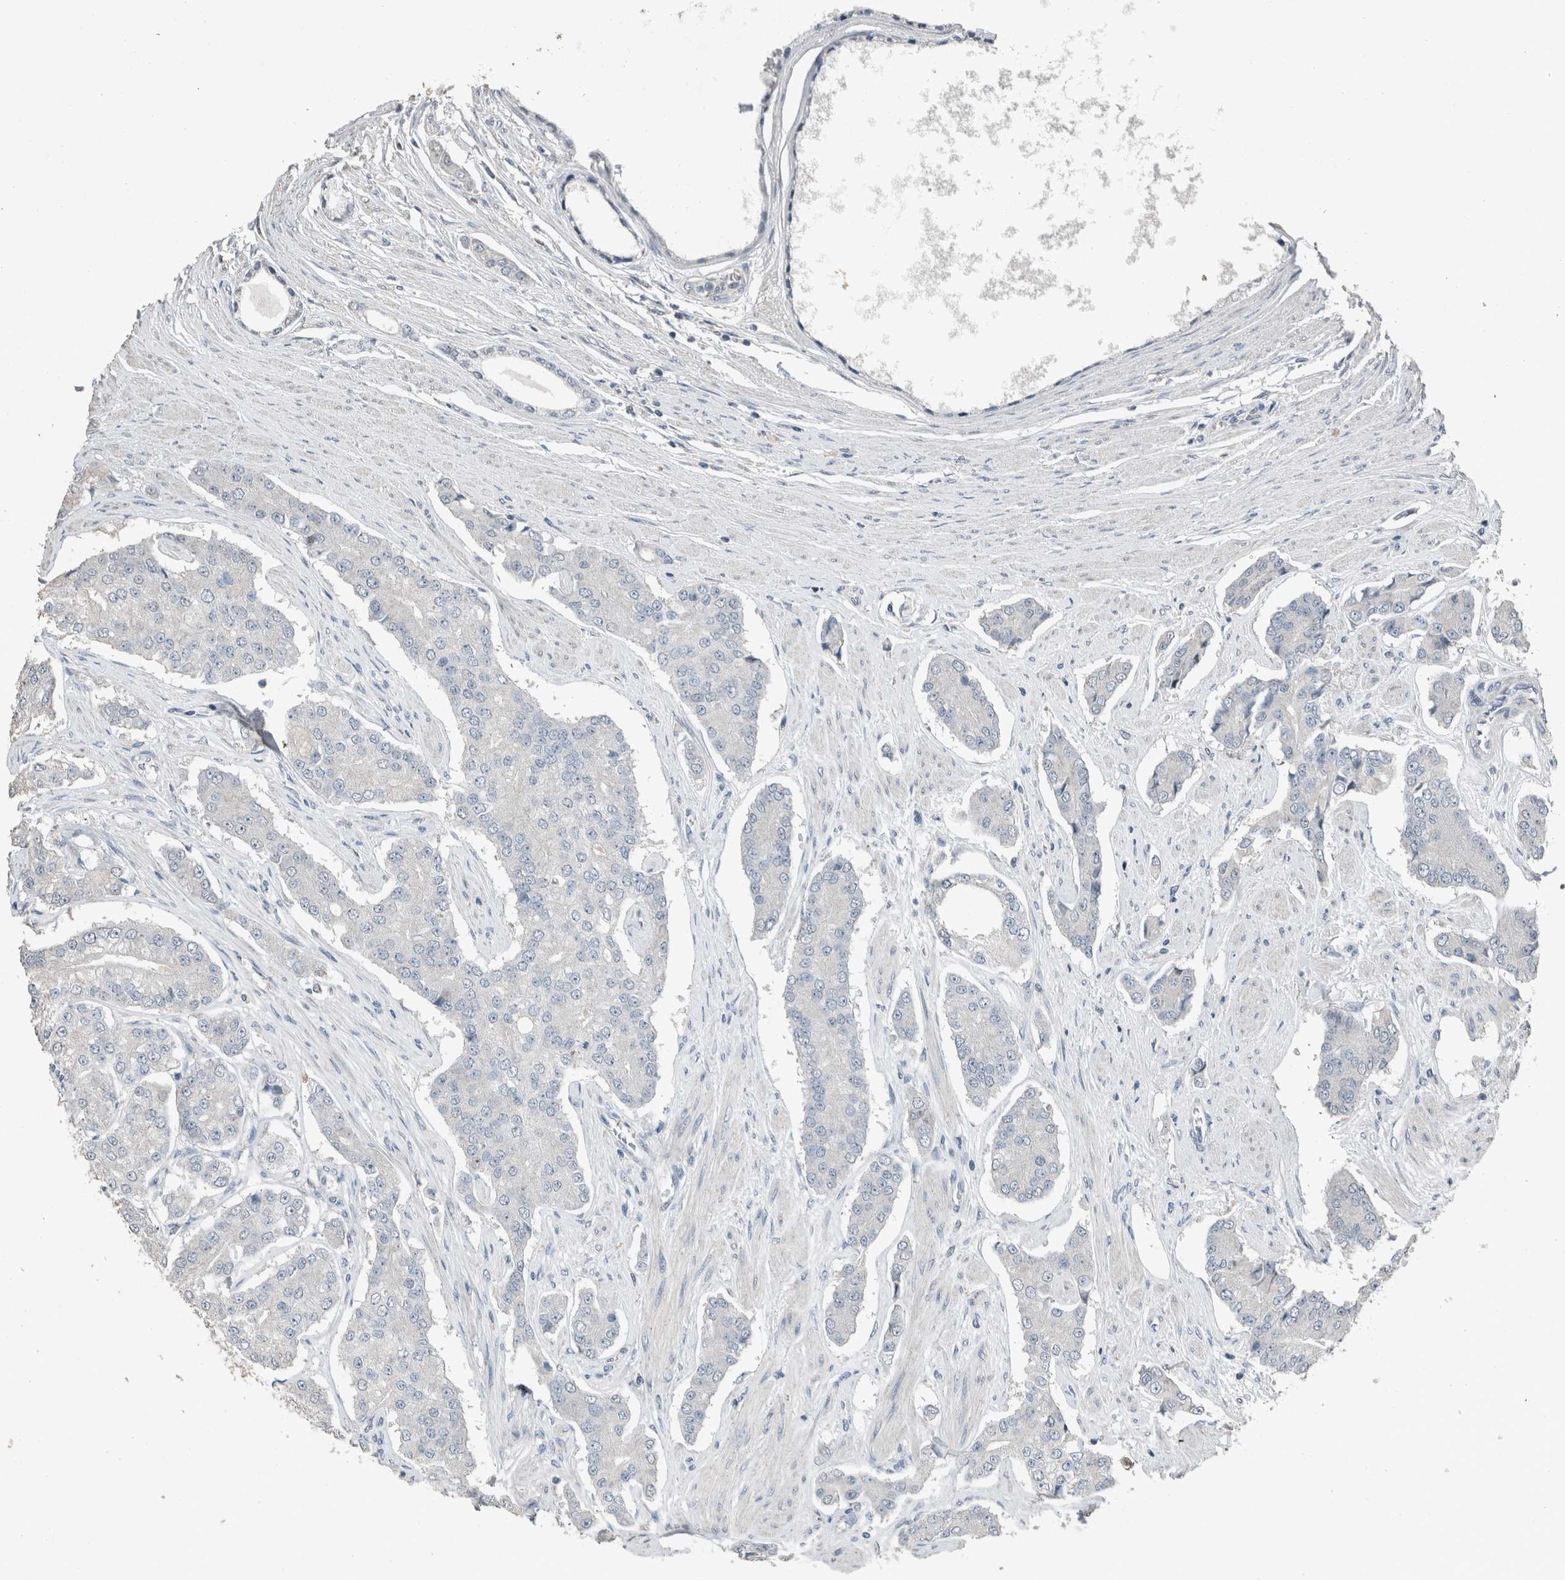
{"staining": {"intensity": "negative", "quantity": "none", "location": "none"}, "tissue": "prostate cancer", "cell_type": "Tumor cells", "image_type": "cancer", "snomed": [{"axis": "morphology", "description": "Adenocarcinoma, High grade"}, {"axis": "topography", "description": "Prostate"}], "caption": "There is no significant positivity in tumor cells of prostate cancer (high-grade adenocarcinoma).", "gene": "ACVR2B", "patient": {"sex": "male", "age": 71}}